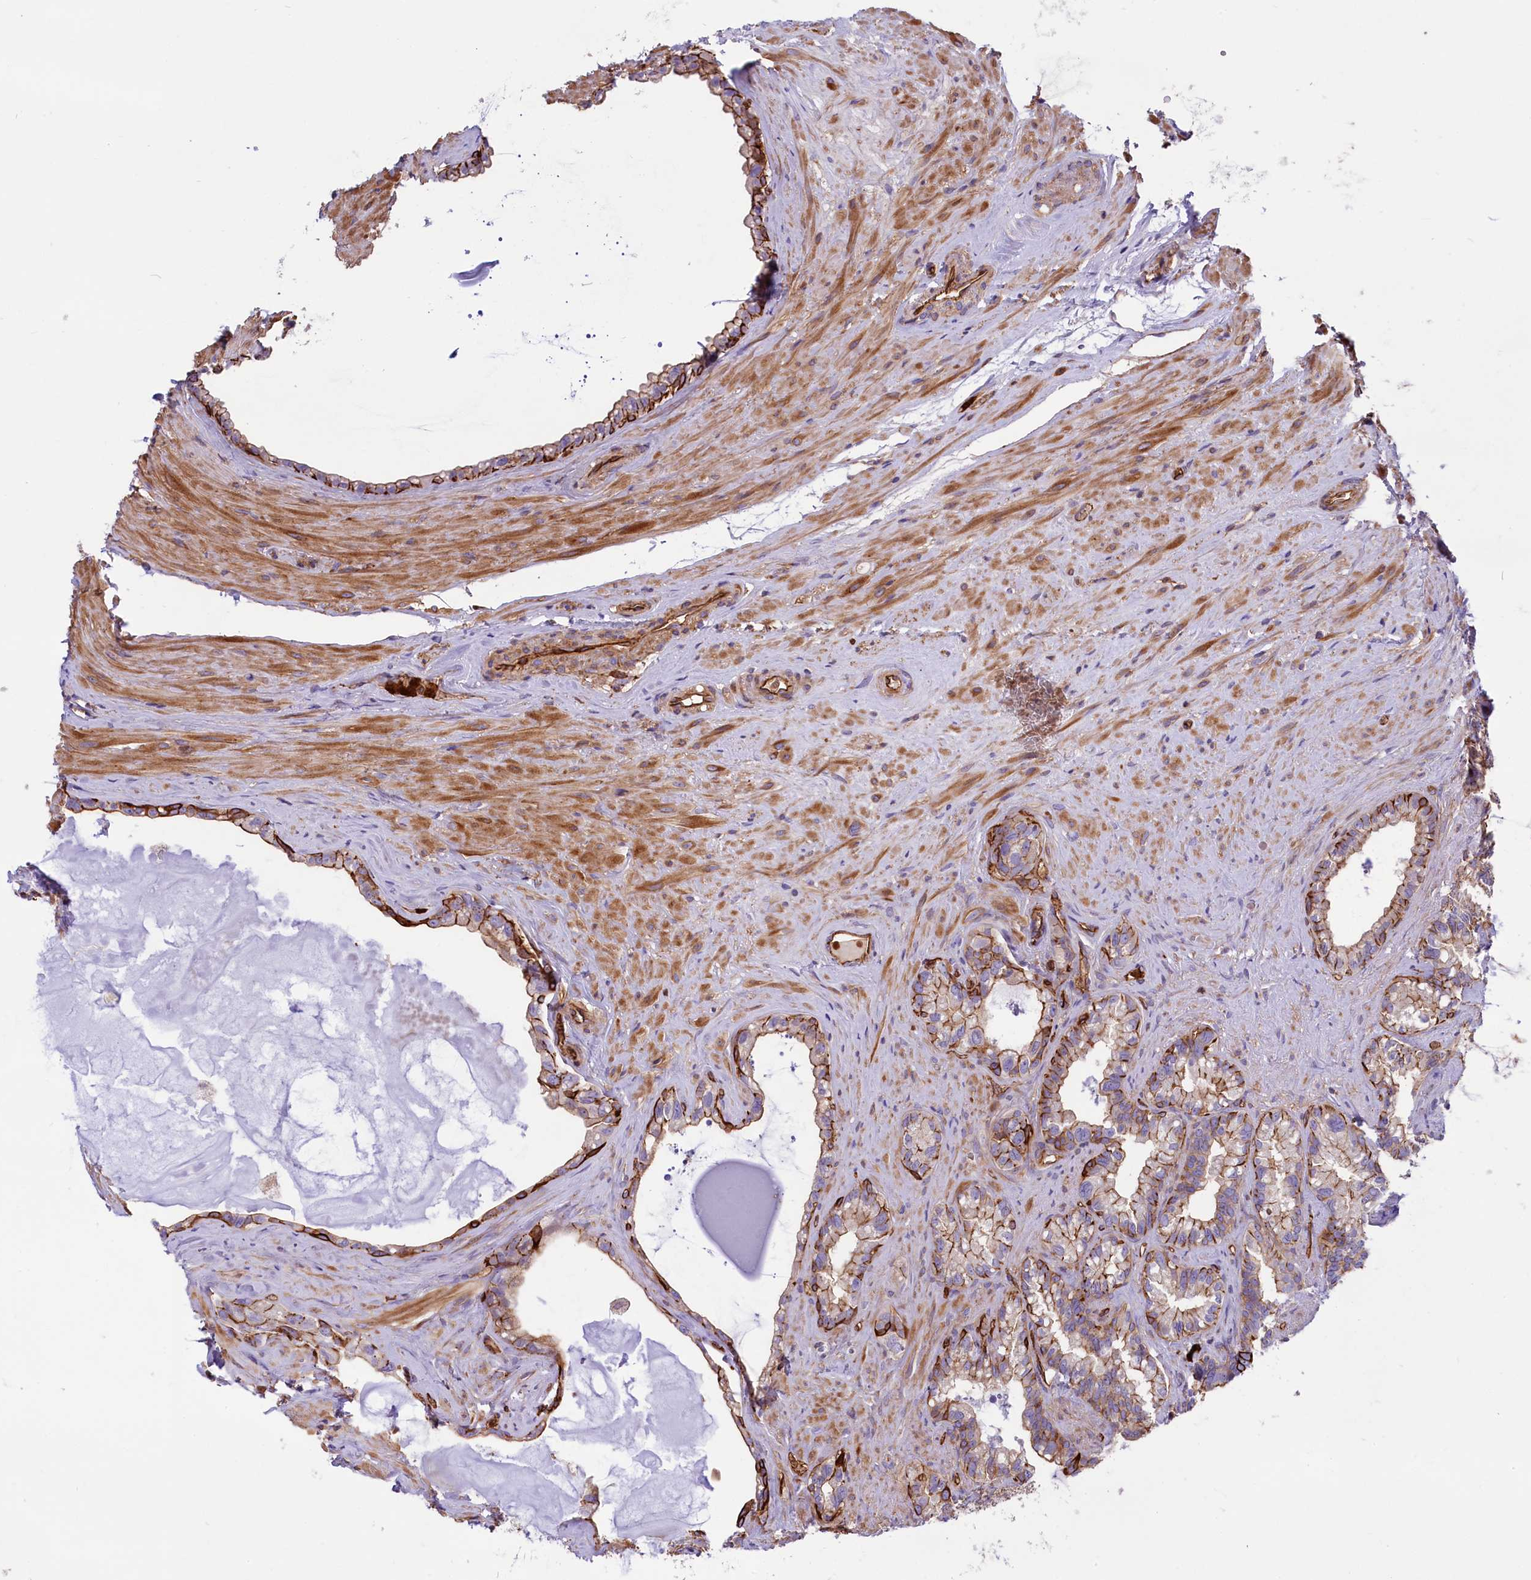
{"staining": {"intensity": "strong", "quantity": "<25%", "location": "cytoplasmic/membranous"}, "tissue": "seminal vesicle", "cell_type": "Glandular cells", "image_type": "normal", "snomed": [{"axis": "morphology", "description": "Normal tissue, NOS"}, {"axis": "topography", "description": "Prostate"}, {"axis": "topography", "description": "Seminal veicle"}], "caption": "Strong cytoplasmic/membranous expression is identified in about <25% of glandular cells in unremarkable seminal vesicle.", "gene": "CD99L2", "patient": {"sex": "male", "age": 79}}